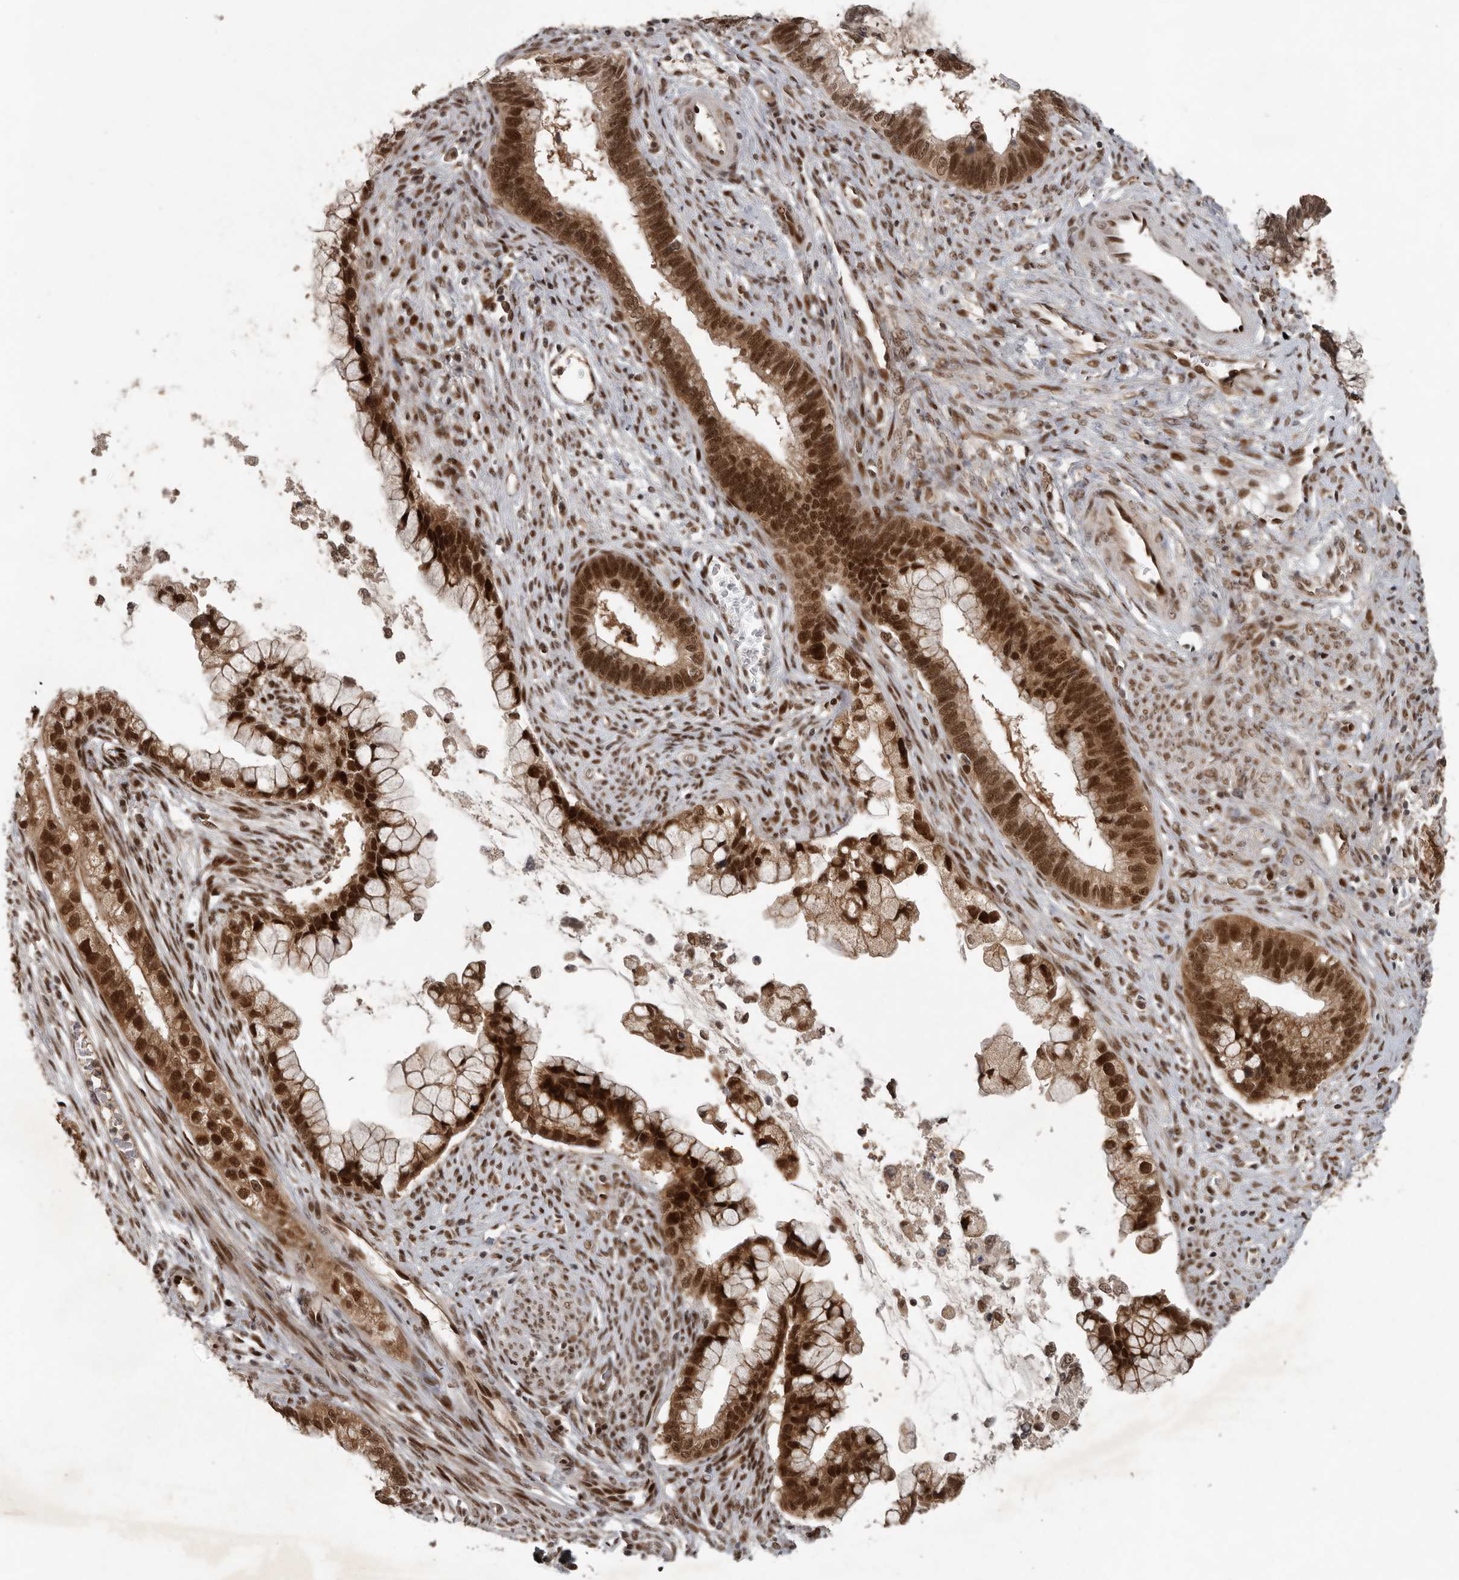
{"staining": {"intensity": "strong", "quantity": ">75%", "location": "cytoplasmic/membranous,nuclear"}, "tissue": "cervical cancer", "cell_type": "Tumor cells", "image_type": "cancer", "snomed": [{"axis": "morphology", "description": "Adenocarcinoma, NOS"}, {"axis": "topography", "description": "Cervix"}], "caption": "Immunohistochemical staining of human adenocarcinoma (cervical) demonstrates high levels of strong cytoplasmic/membranous and nuclear expression in about >75% of tumor cells. The staining was performed using DAB (3,3'-diaminobenzidine), with brown indicating positive protein expression. Nuclei are stained blue with hematoxylin.", "gene": "CDC27", "patient": {"sex": "female", "age": 44}}